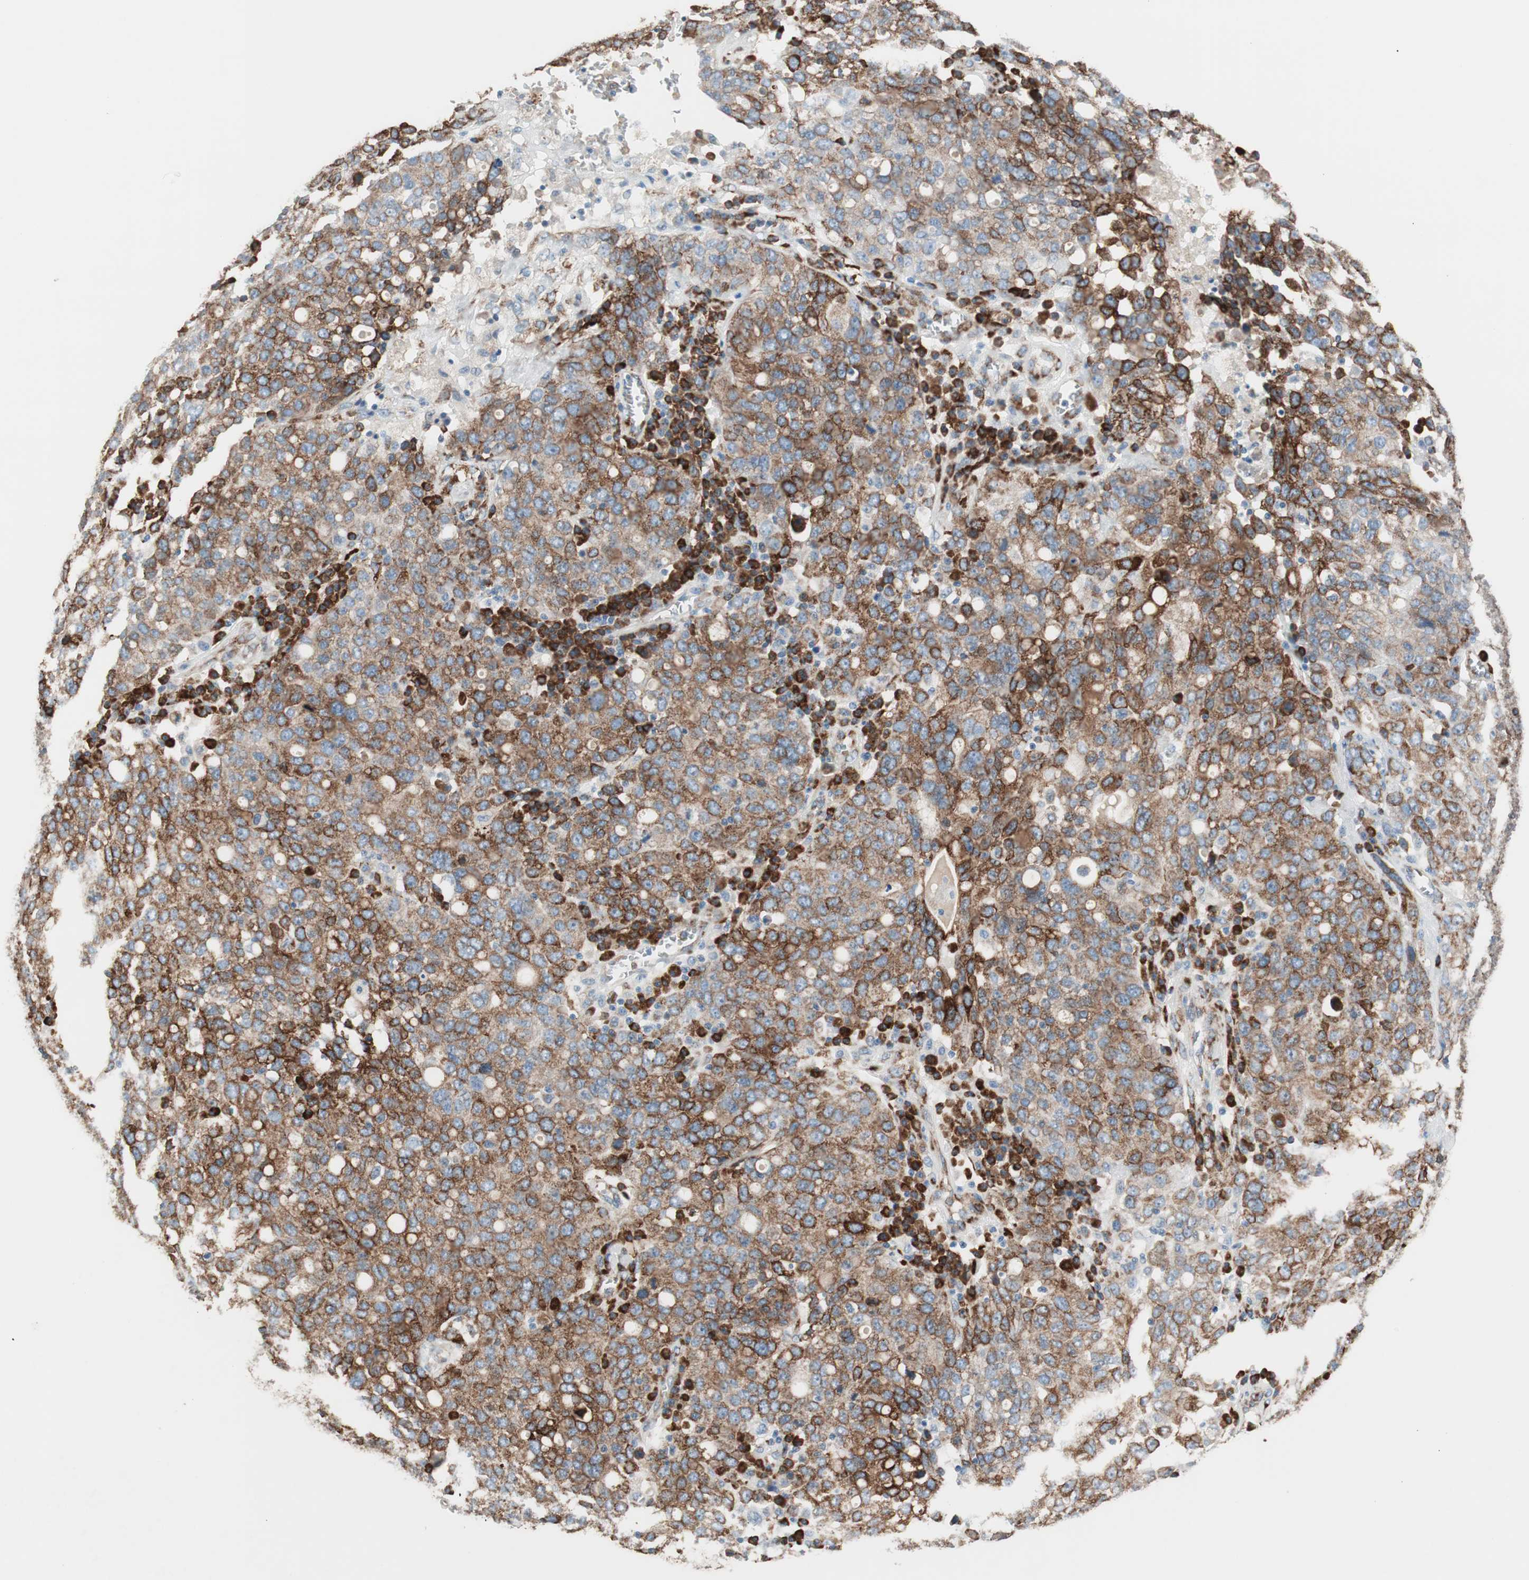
{"staining": {"intensity": "moderate", "quantity": ">75%", "location": "cytoplasmic/membranous"}, "tissue": "ovarian cancer", "cell_type": "Tumor cells", "image_type": "cancer", "snomed": [{"axis": "morphology", "description": "Carcinoma, endometroid"}, {"axis": "topography", "description": "Ovary"}], "caption": "Ovarian endometroid carcinoma was stained to show a protein in brown. There is medium levels of moderate cytoplasmic/membranous positivity in about >75% of tumor cells.", "gene": "P4HTM", "patient": {"sex": "female", "age": 62}}